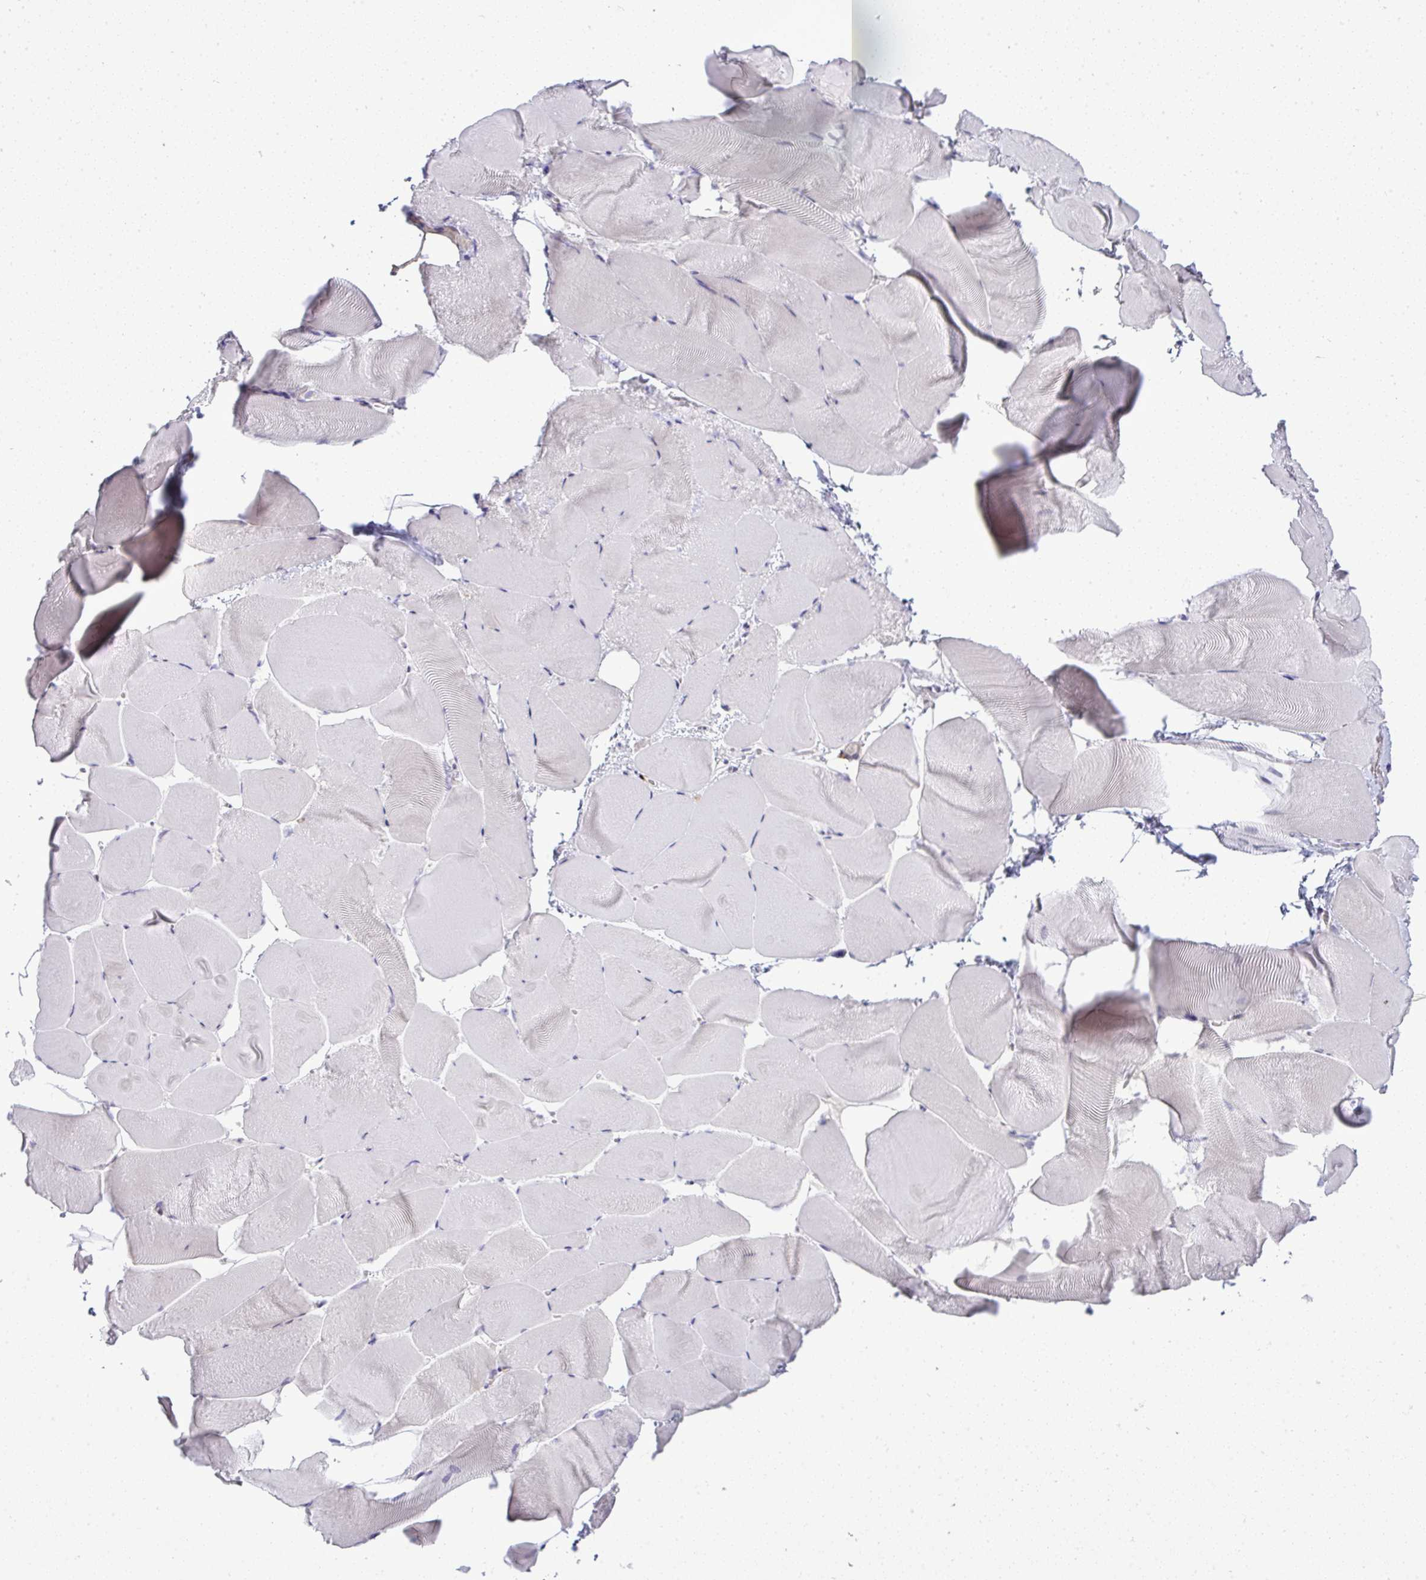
{"staining": {"intensity": "negative", "quantity": "none", "location": "none"}, "tissue": "skeletal muscle", "cell_type": "Myocytes", "image_type": "normal", "snomed": [{"axis": "morphology", "description": "Normal tissue, NOS"}, {"axis": "topography", "description": "Skeletal muscle"}], "caption": "An image of skeletal muscle stained for a protein exhibits no brown staining in myocytes. Nuclei are stained in blue.", "gene": "UBE2S", "patient": {"sex": "female", "age": 64}}